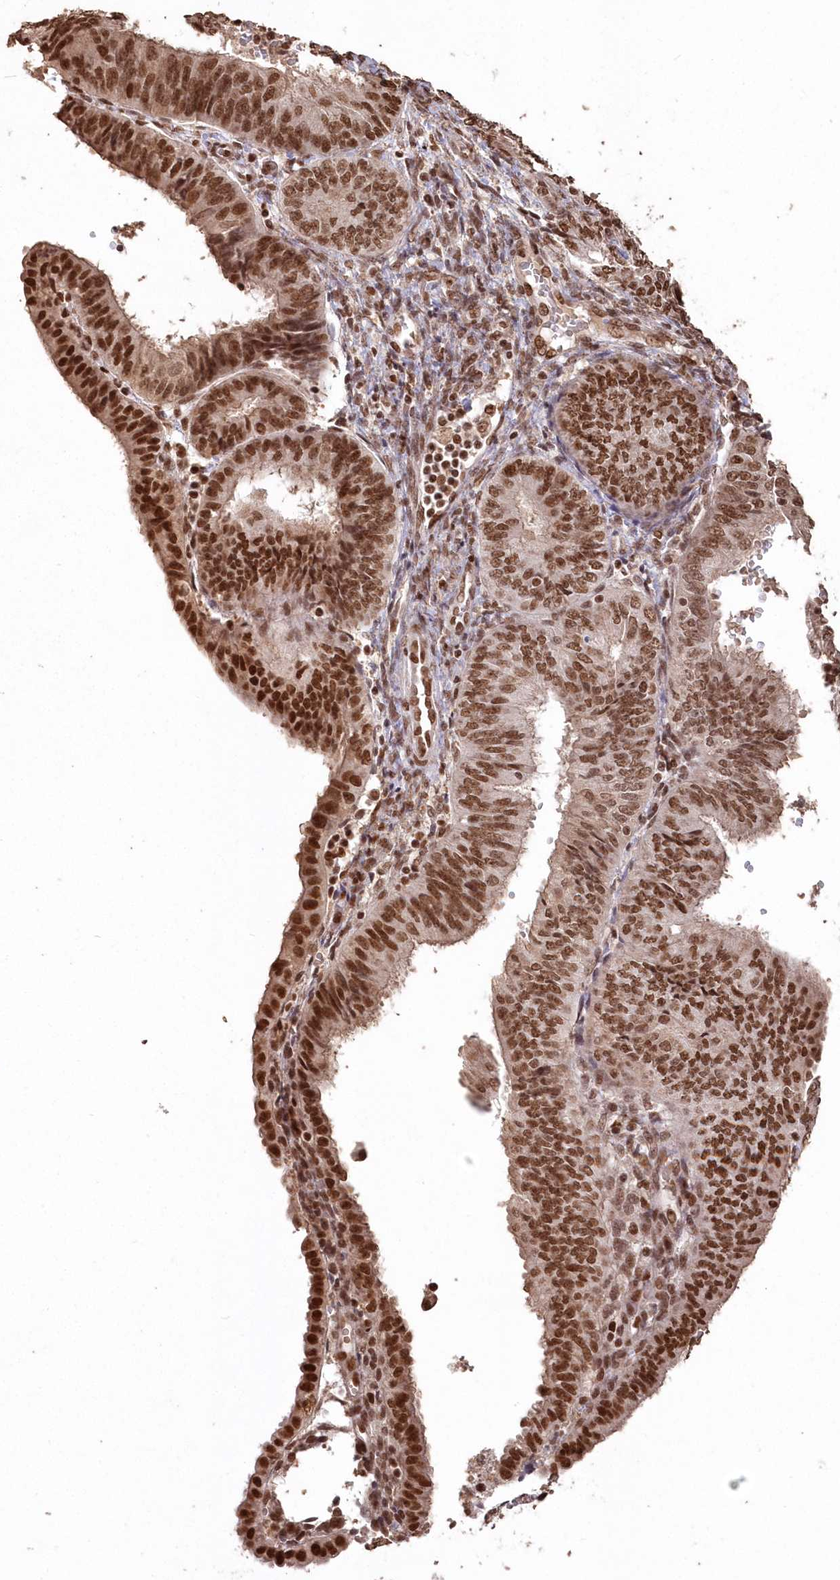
{"staining": {"intensity": "strong", "quantity": ">75%", "location": "nuclear"}, "tissue": "endometrial cancer", "cell_type": "Tumor cells", "image_type": "cancer", "snomed": [{"axis": "morphology", "description": "Adenocarcinoma, NOS"}, {"axis": "topography", "description": "Endometrium"}], "caption": "Immunohistochemical staining of adenocarcinoma (endometrial) shows high levels of strong nuclear protein staining in approximately >75% of tumor cells. (Stains: DAB in brown, nuclei in blue, Microscopy: brightfield microscopy at high magnification).", "gene": "PDS5A", "patient": {"sex": "female", "age": 58}}